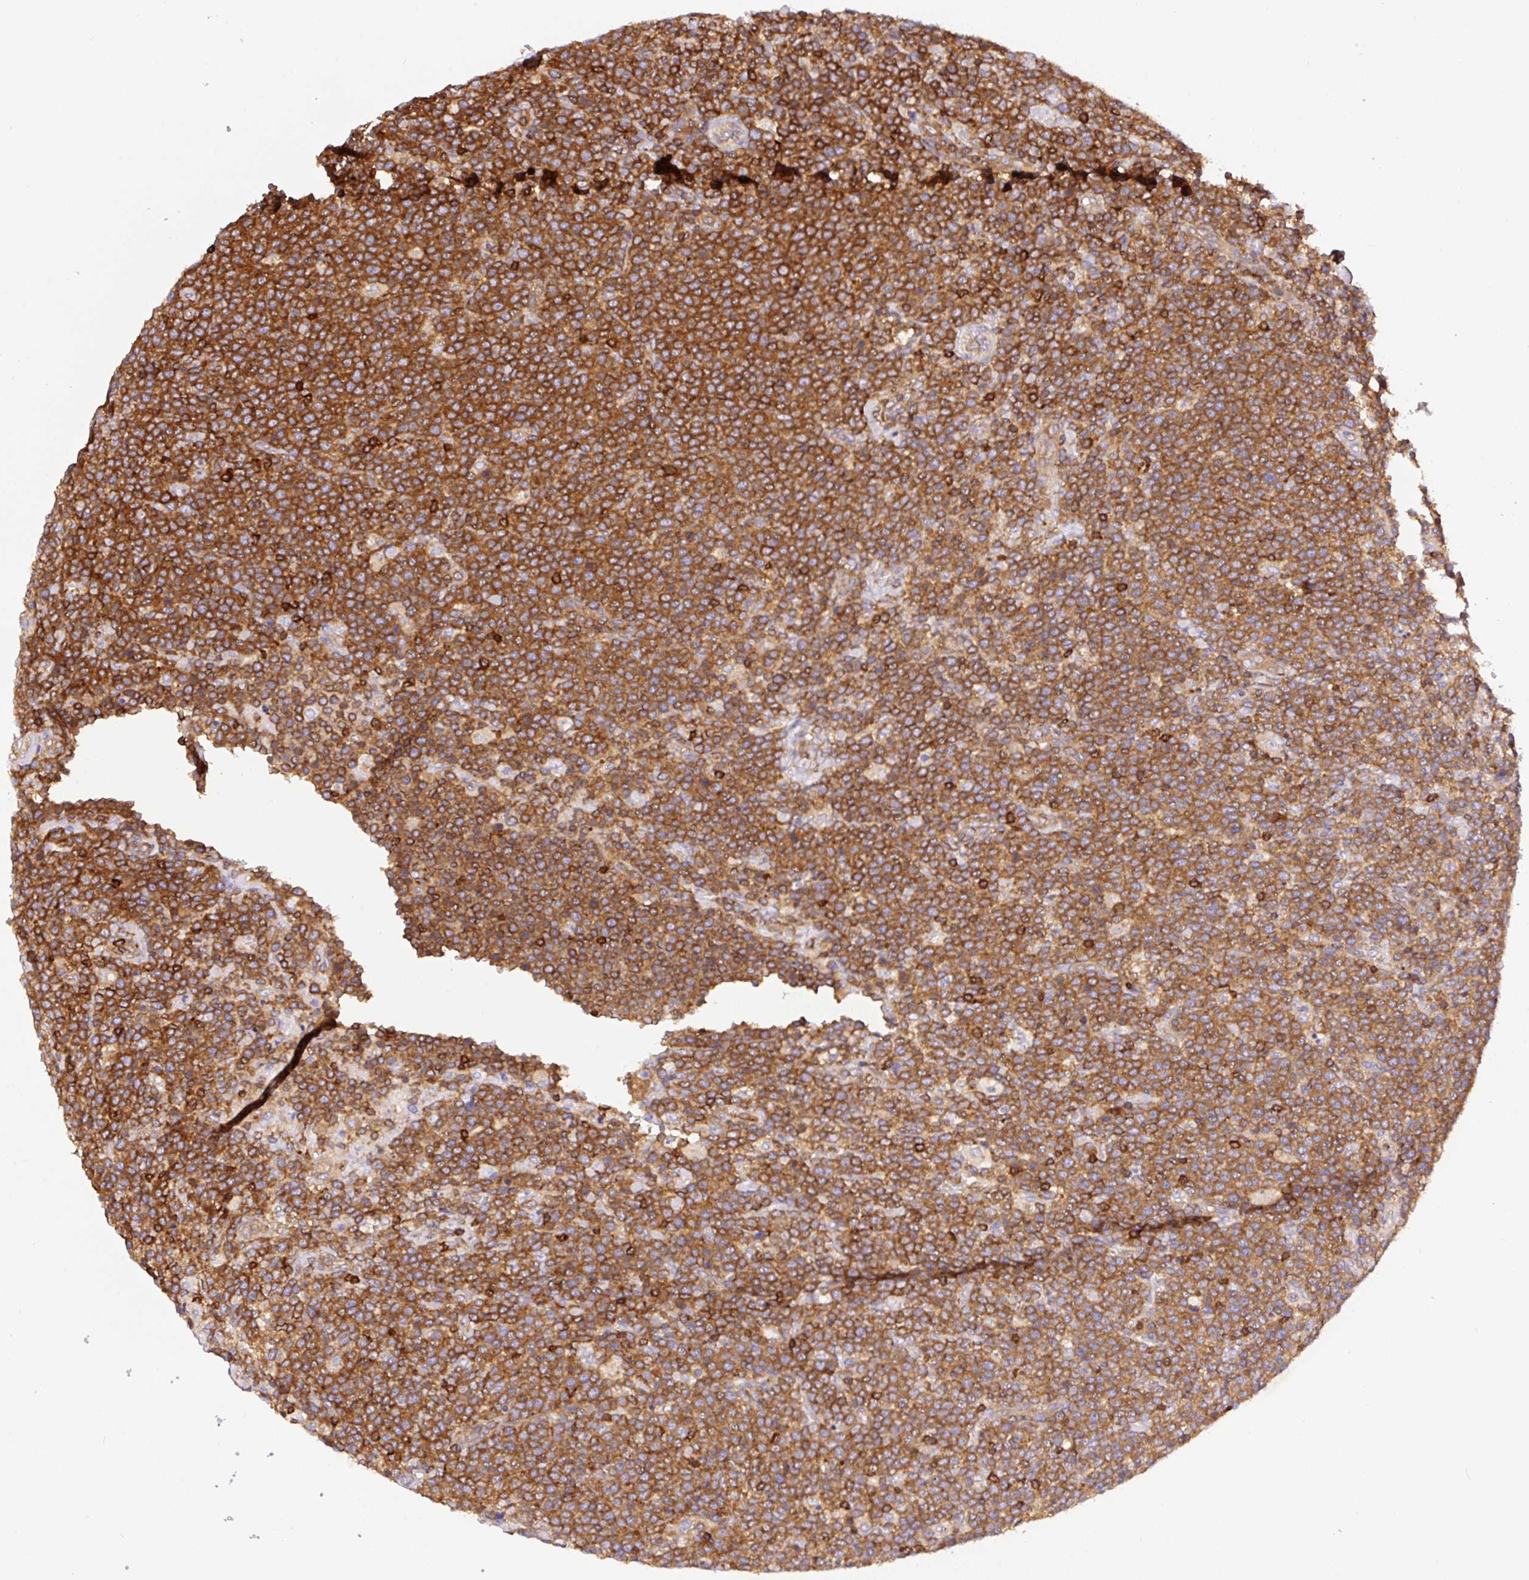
{"staining": {"intensity": "strong", "quantity": ">75%", "location": "cytoplasmic/membranous"}, "tissue": "lymphoma", "cell_type": "Tumor cells", "image_type": "cancer", "snomed": [{"axis": "morphology", "description": "Malignant lymphoma, non-Hodgkin's type, High grade"}, {"axis": "topography", "description": "Lymph node"}], "caption": "Protein staining displays strong cytoplasmic/membranous positivity in about >75% of tumor cells in lymphoma. (DAB (3,3'-diaminobenzidine) IHC with brightfield microscopy, high magnification).", "gene": "DNM2", "patient": {"sex": "male", "age": 61}}